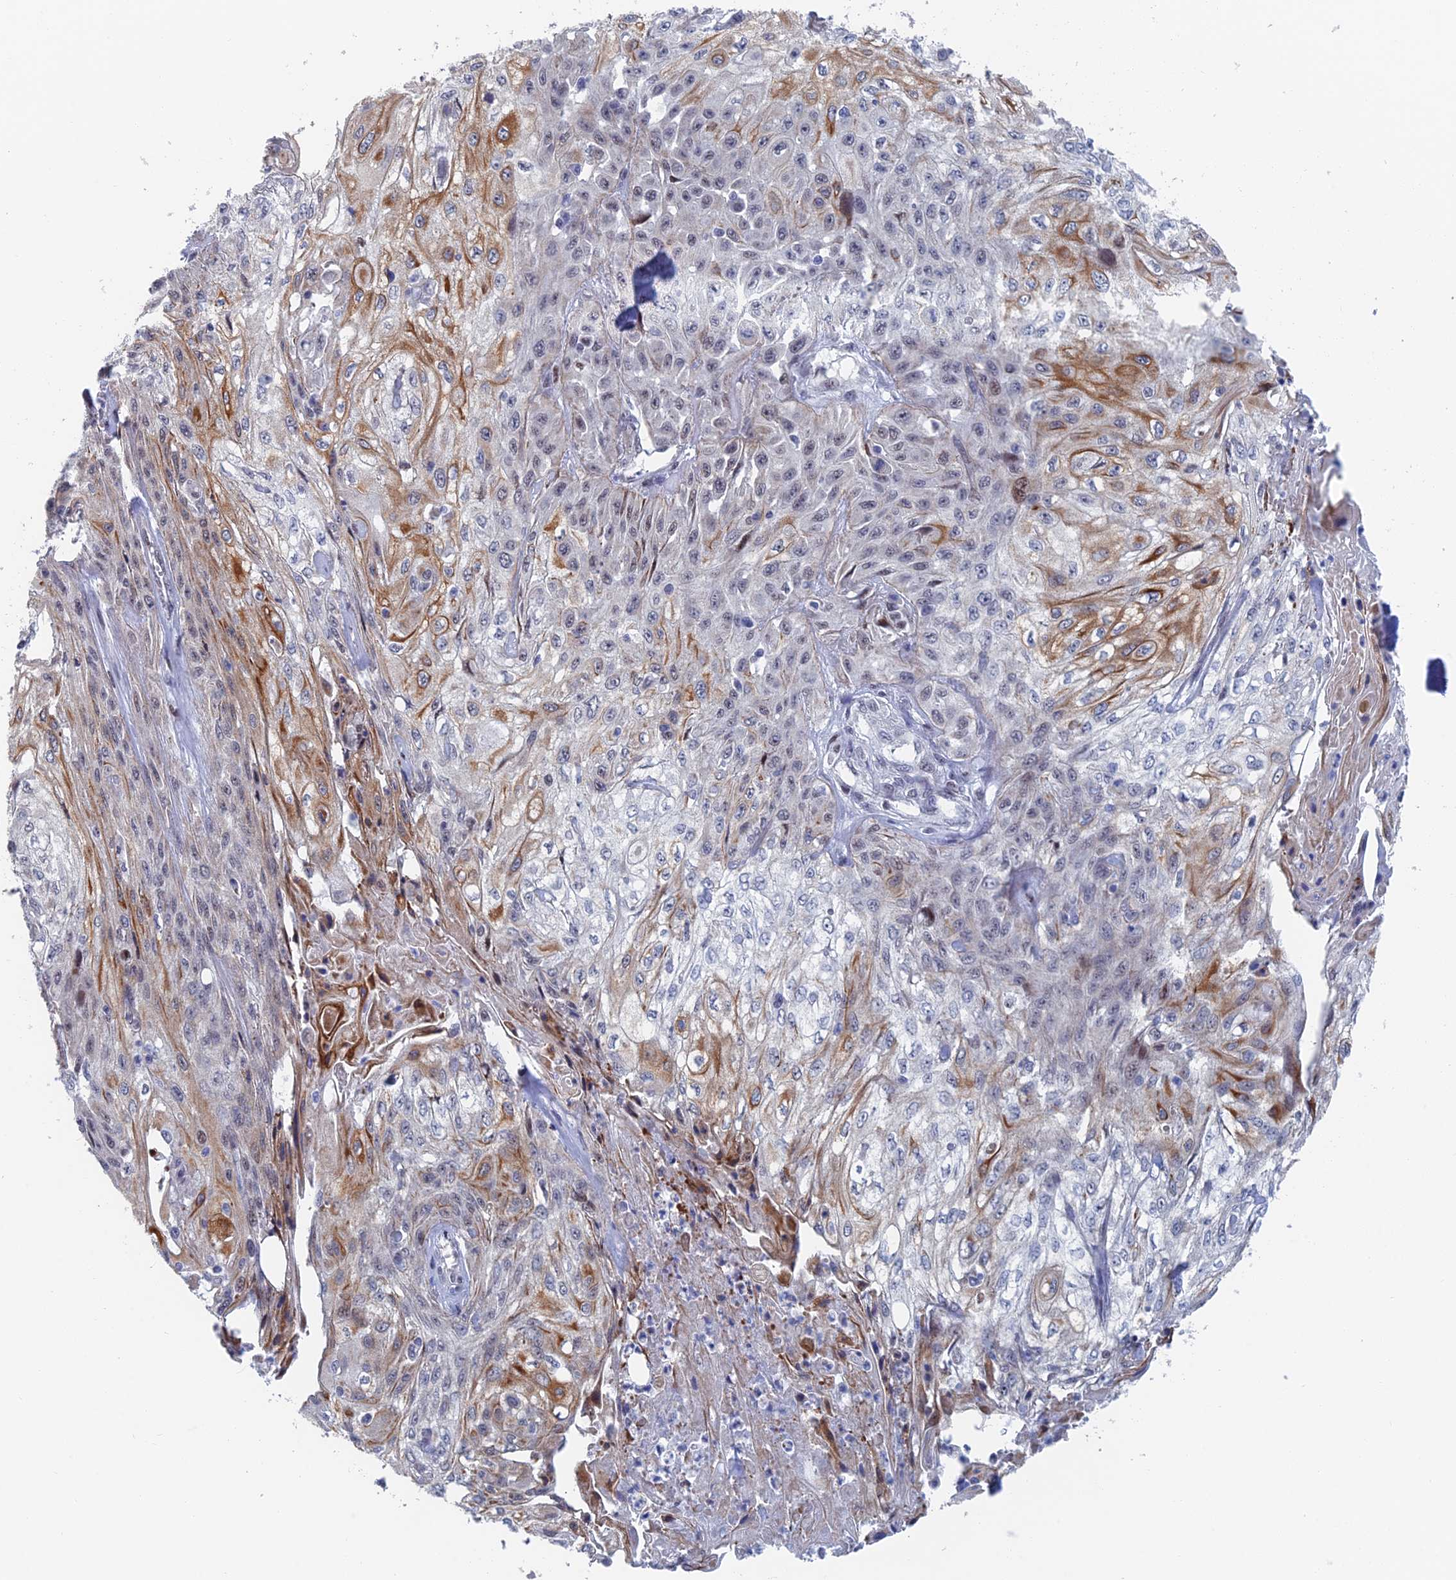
{"staining": {"intensity": "moderate", "quantity": "<25%", "location": "cytoplasmic/membranous"}, "tissue": "skin cancer", "cell_type": "Tumor cells", "image_type": "cancer", "snomed": [{"axis": "morphology", "description": "Squamous cell carcinoma, NOS"}, {"axis": "morphology", "description": "Squamous cell carcinoma, metastatic, NOS"}, {"axis": "topography", "description": "Skin"}, {"axis": "topography", "description": "Lymph node"}], "caption": "Immunohistochemical staining of skin squamous cell carcinoma reveals moderate cytoplasmic/membranous protein positivity in about <25% of tumor cells.", "gene": "GMNC", "patient": {"sex": "male", "age": 75}}